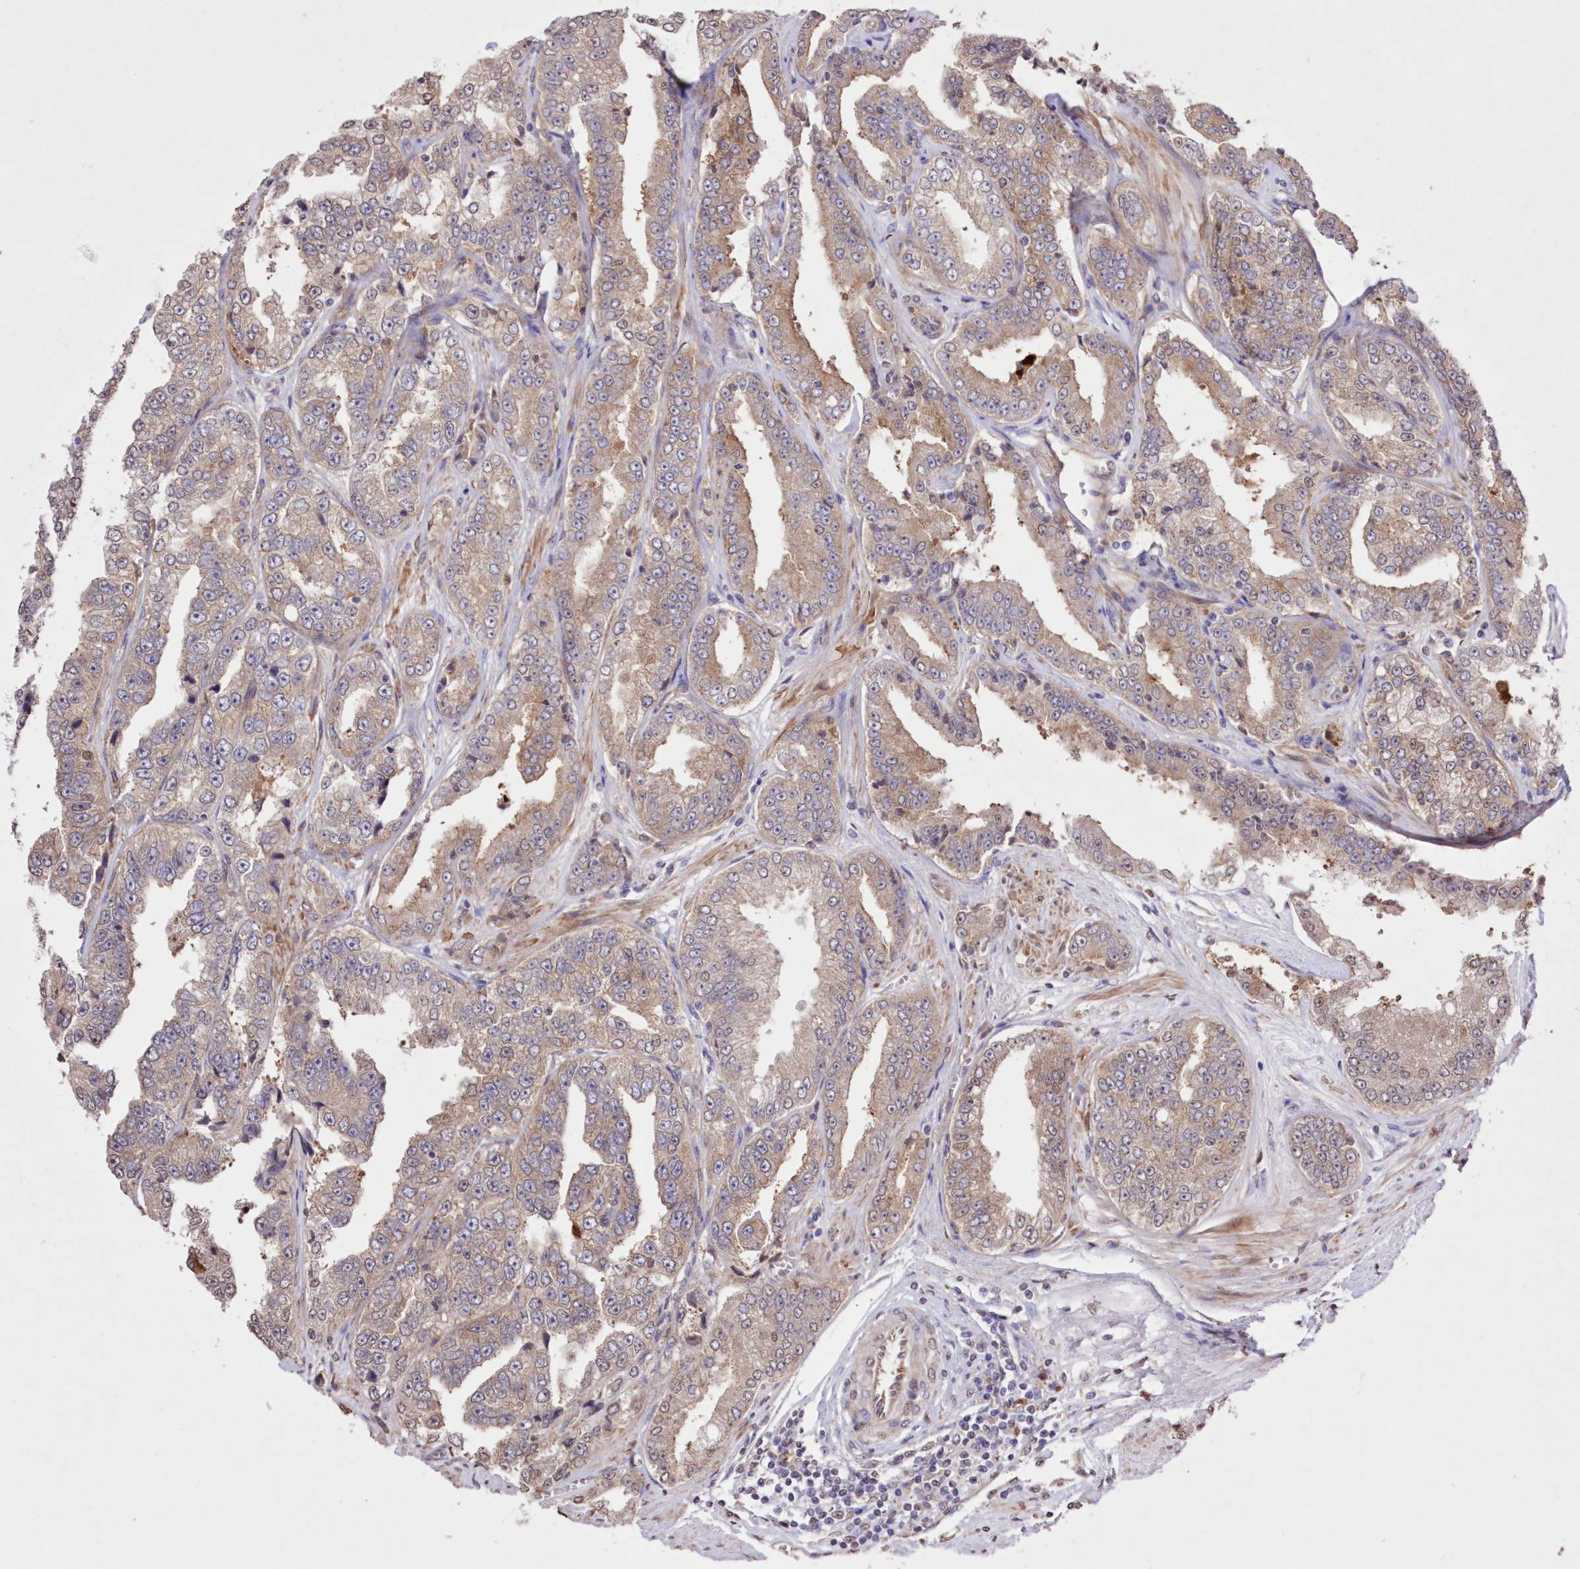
{"staining": {"intensity": "weak", "quantity": ">75%", "location": "cytoplasmic/membranous"}, "tissue": "prostate cancer", "cell_type": "Tumor cells", "image_type": "cancer", "snomed": [{"axis": "morphology", "description": "Adenocarcinoma, High grade"}, {"axis": "topography", "description": "Prostate"}], "caption": "IHC of human prostate cancer displays low levels of weak cytoplasmic/membranous positivity in approximately >75% of tumor cells.", "gene": "FCHO2", "patient": {"sex": "male", "age": 71}}